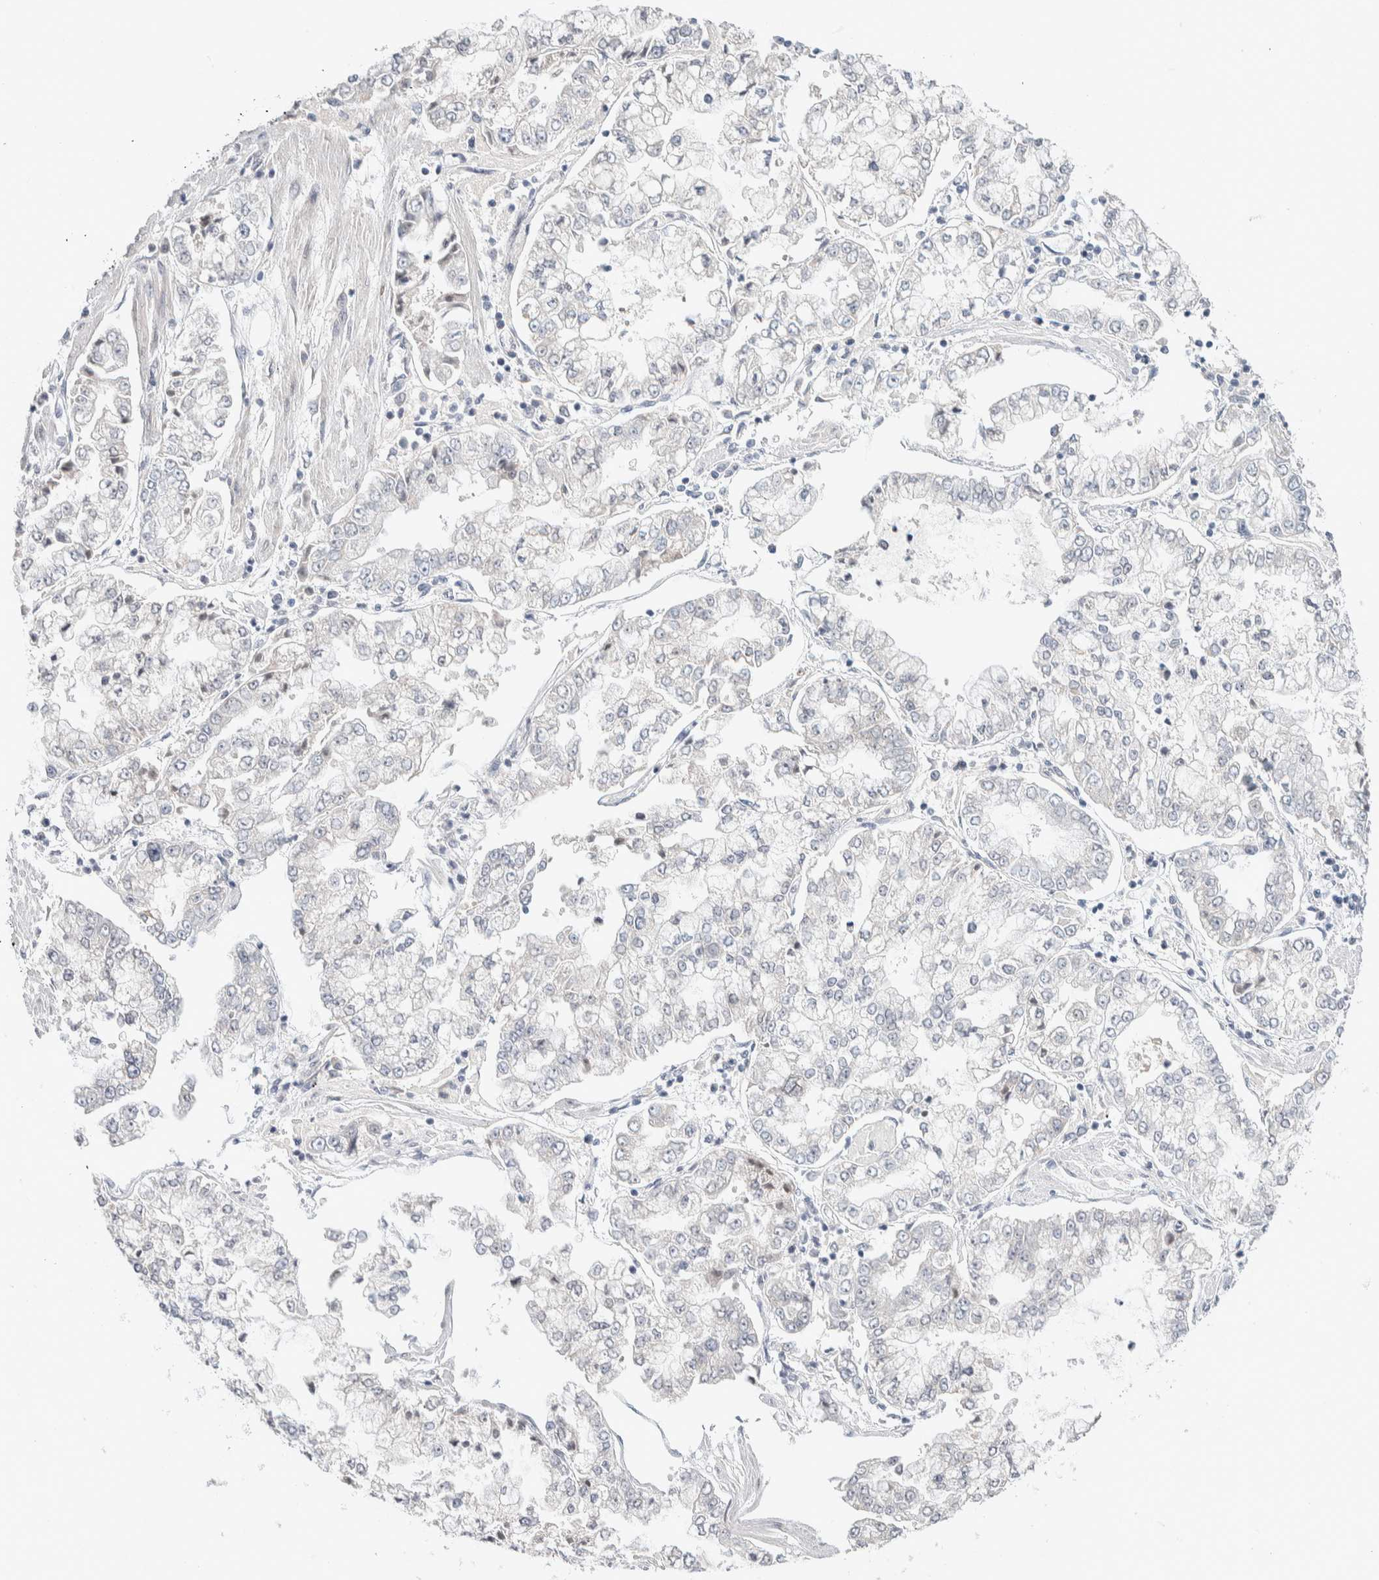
{"staining": {"intensity": "negative", "quantity": "none", "location": "none"}, "tissue": "stomach cancer", "cell_type": "Tumor cells", "image_type": "cancer", "snomed": [{"axis": "morphology", "description": "Adenocarcinoma, NOS"}, {"axis": "topography", "description": "Stomach"}], "caption": "An immunohistochemistry micrograph of adenocarcinoma (stomach) is shown. There is no staining in tumor cells of adenocarcinoma (stomach).", "gene": "CRAT", "patient": {"sex": "male", "age": 76}}